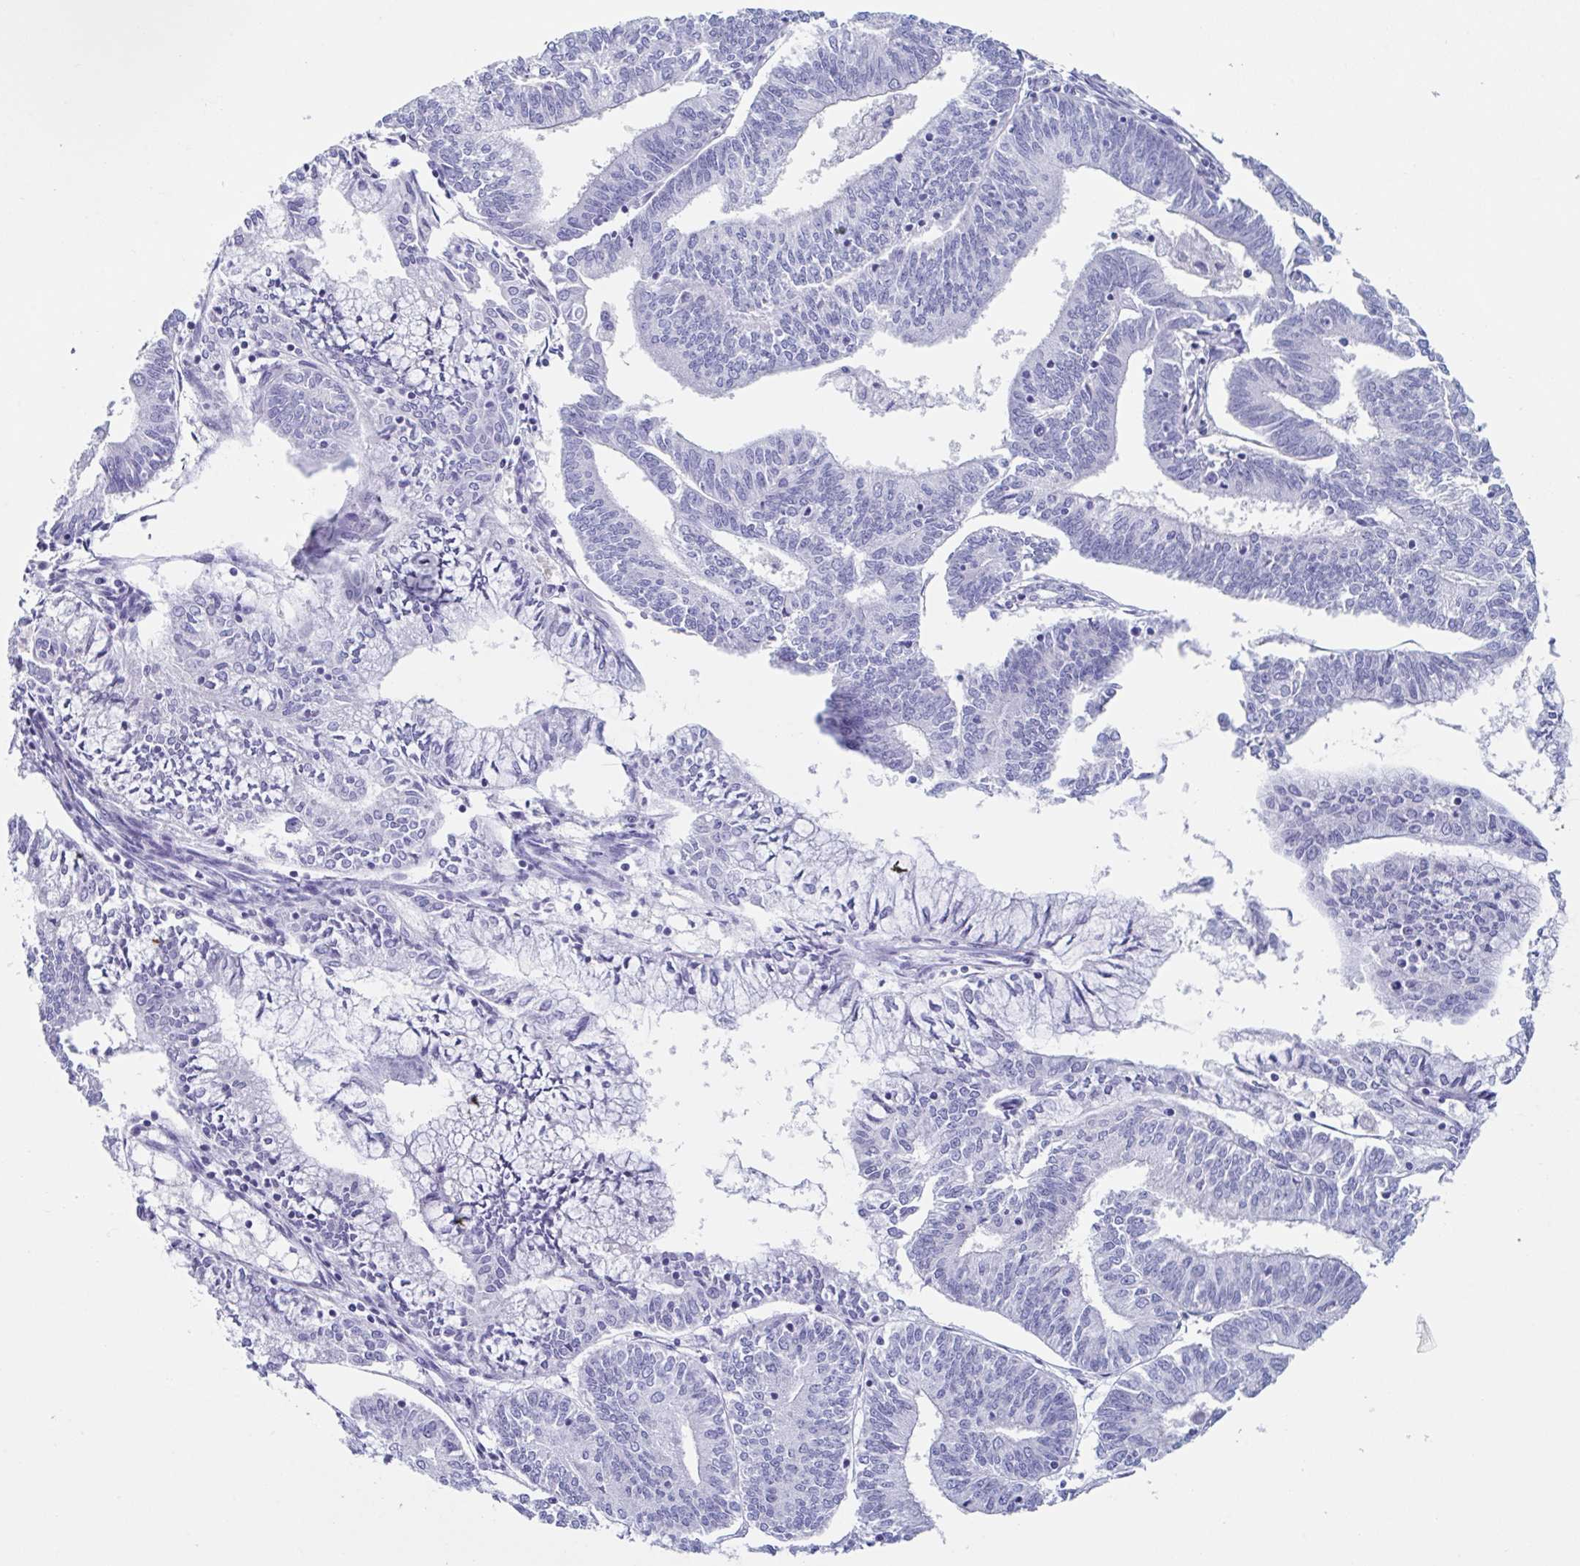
{"staining": {"intensity": "negative", "quantity": "none", "location": "none"}, "tissue": "endometrial cancer", "cell_type": "Tumor cells", "image_type": "cancer", "snomed": [{"axis": "morphology", "description": "Adenocarcinoma, NOS"}, {"axis": "topography", "description": "Endometrium"}], "caption": "A photomicrograph of human endometrial adenocarcinoma is negative for staining in tumor cells.", "gene": "ZPBP", "patient": {"sex": "female", "age": 61}}